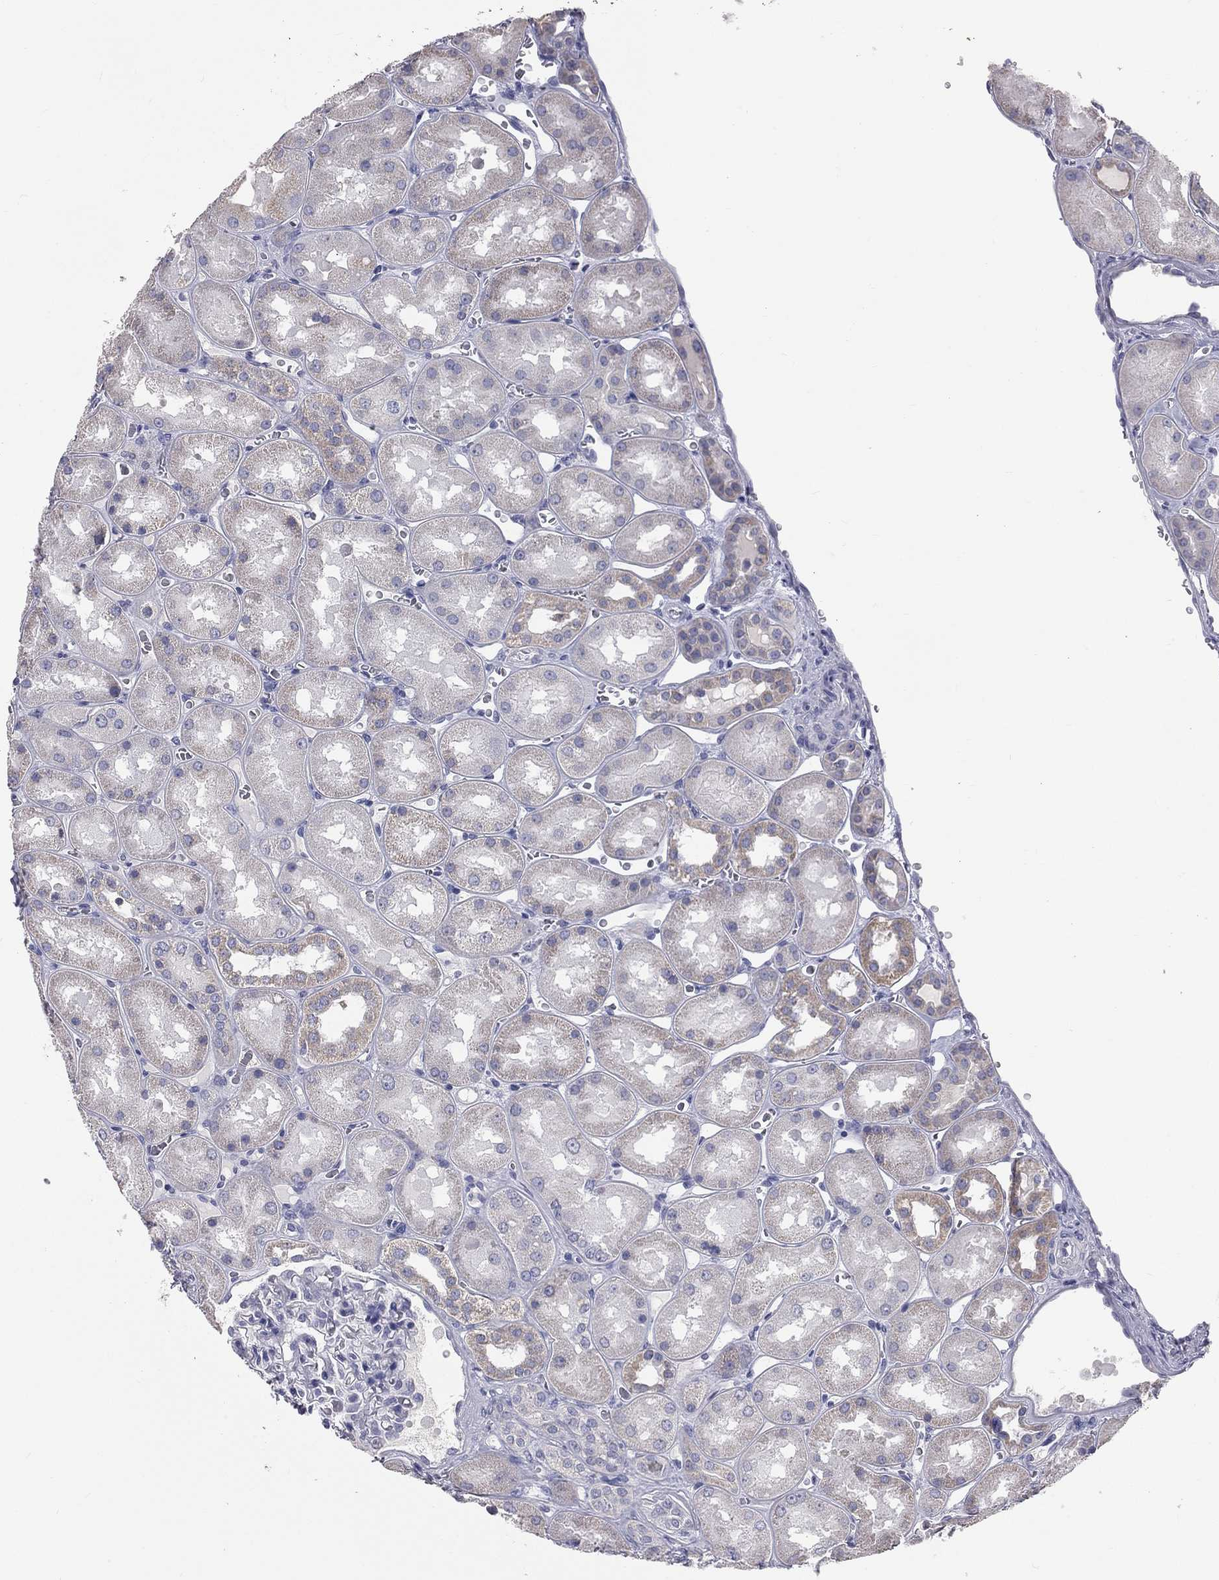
{"staining": {"intensity": "negative", "quantity": "none", "location": "none"}, "tissue": "kidney", "cell_type": "Cells in glomeruli", "image_type": "normal", "snomed": [{"axis": "morphology", "description": "Normal tissue, NOS"}, {"axis": "topography", "description": "Kidney"}], "caption": "This is a image of immunohistochemistry (IHC) staining of benign kidney, which shows no positivity in cells in glomeruli. (DAB (3,3'-diaminobenzidine) immunohistochemistry, high magnification).", "gene": "STK31", "patient": {"sex": "male", "age": 73}}